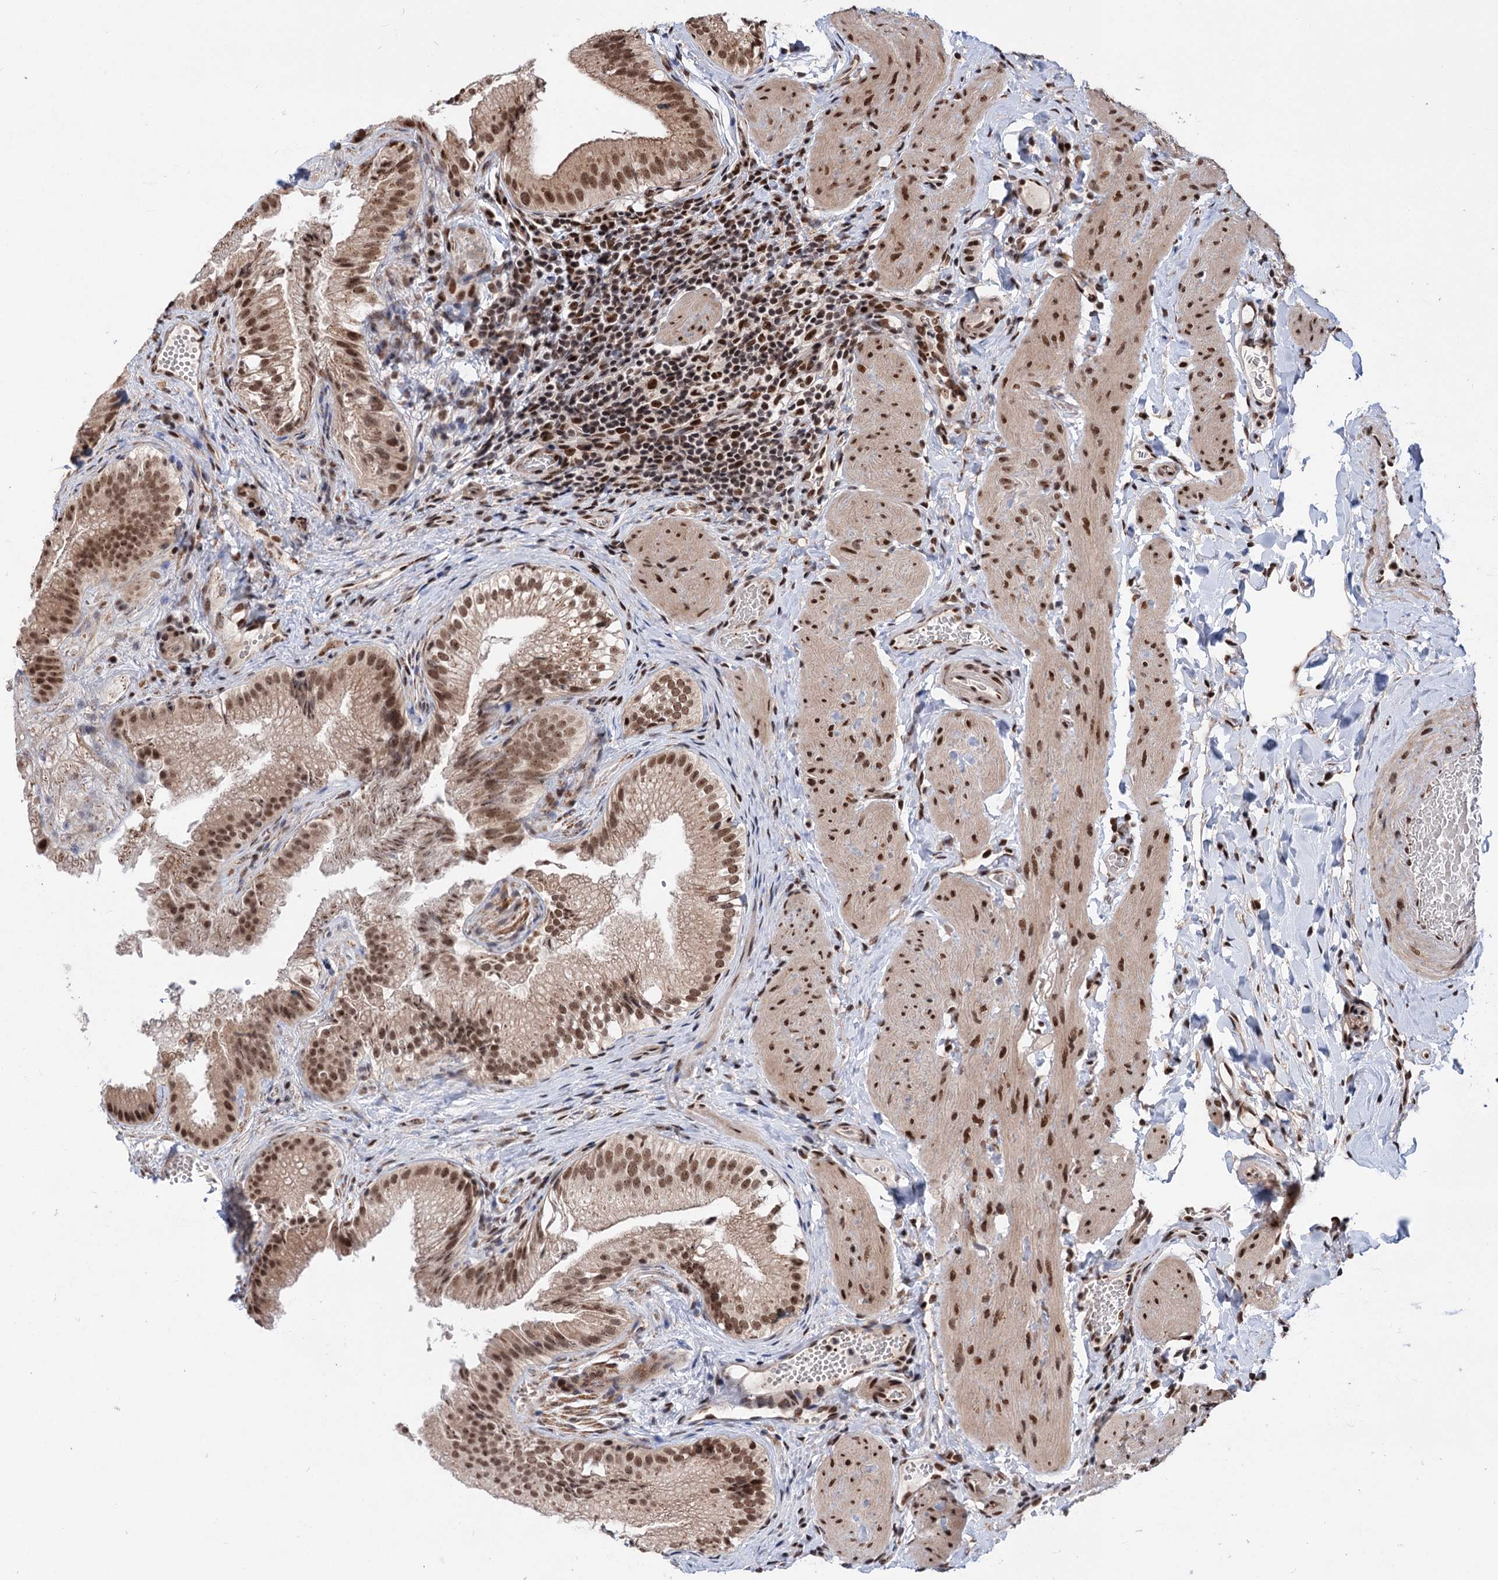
{"staining": {"intensity": "moderate", "quantity": ">75%", "location": "nuclear"}, "tissue": "gallbladder", "cell_type": "Glandular cells", "image_type": "normal", "snomed": [{"axis": "morphology", "description": "Normal tissue, NOS"}, {"axis": "topography", "description": "Gallbladder"}], "caption": "About >75% of glandular cells in unremarkable gallbladder reveal moderate nuclear protein expression as visualized by brown immunohistochemical staining.", "gene": "MAML1", "patient": {"sex": "female", "age": 30}}